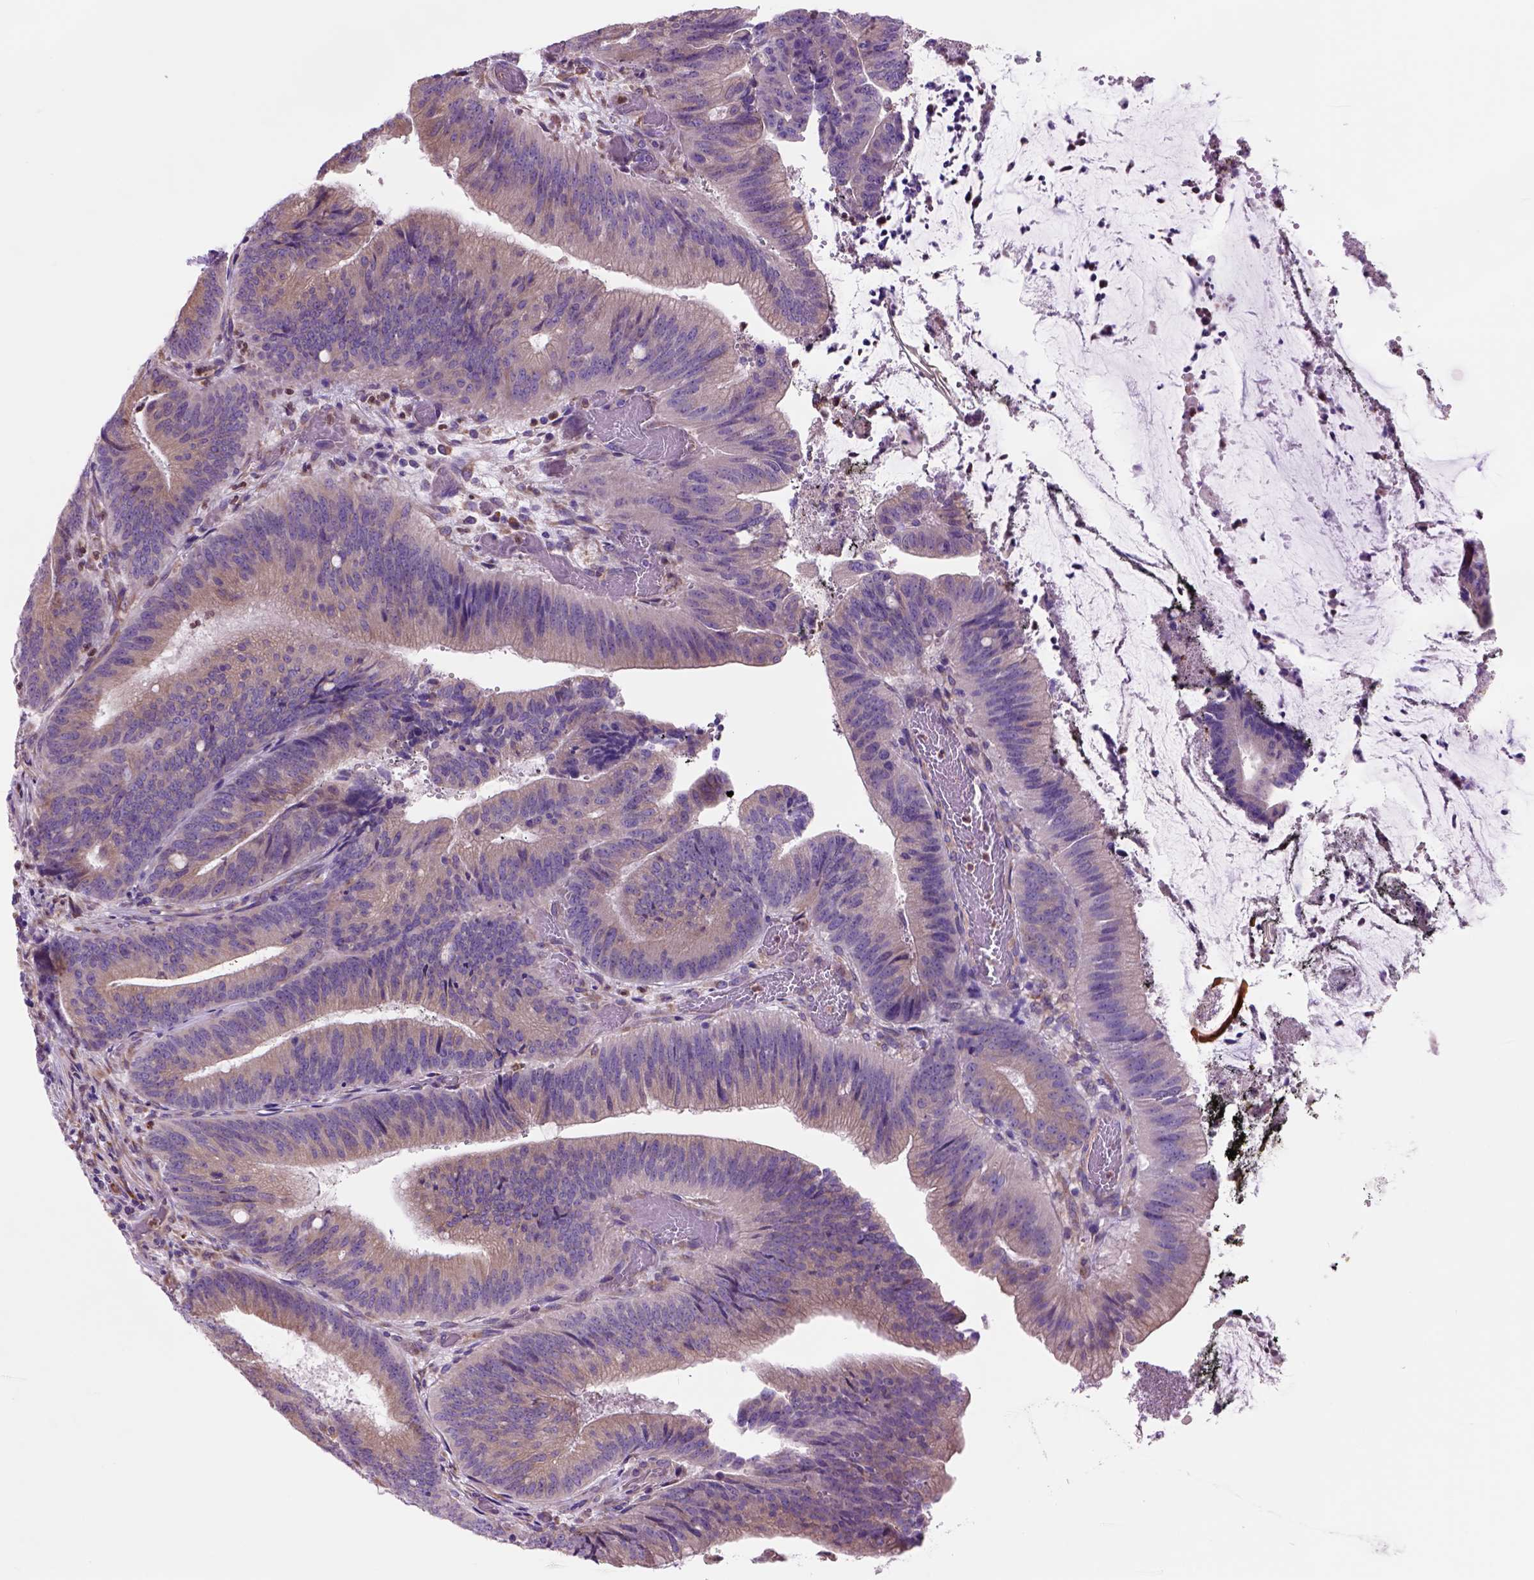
{"staining": {"intensity": "weak", "quantity": ">75%", "location": "cytoplasmic/membranous"}, "tissue": "colorectal cancer", "cell_type": "Tumor cells", "image_type": "cancer", "snomed": [{"axis": "morphology", "description": "Adenocarcinoma, NOS"}, {"axis": "topography", "description": "Colon"}], "caption": "The immunohistochemical stain highlights weak cytoplasmic/membranous positivity in tumor cells of colorectal cancer (adenocarcinoma) tissue. The protein is shown in brown color, while the nuclei are stained blue.", "gene": "PIAS3", "patient": {"sex": "female", "age": 43}}